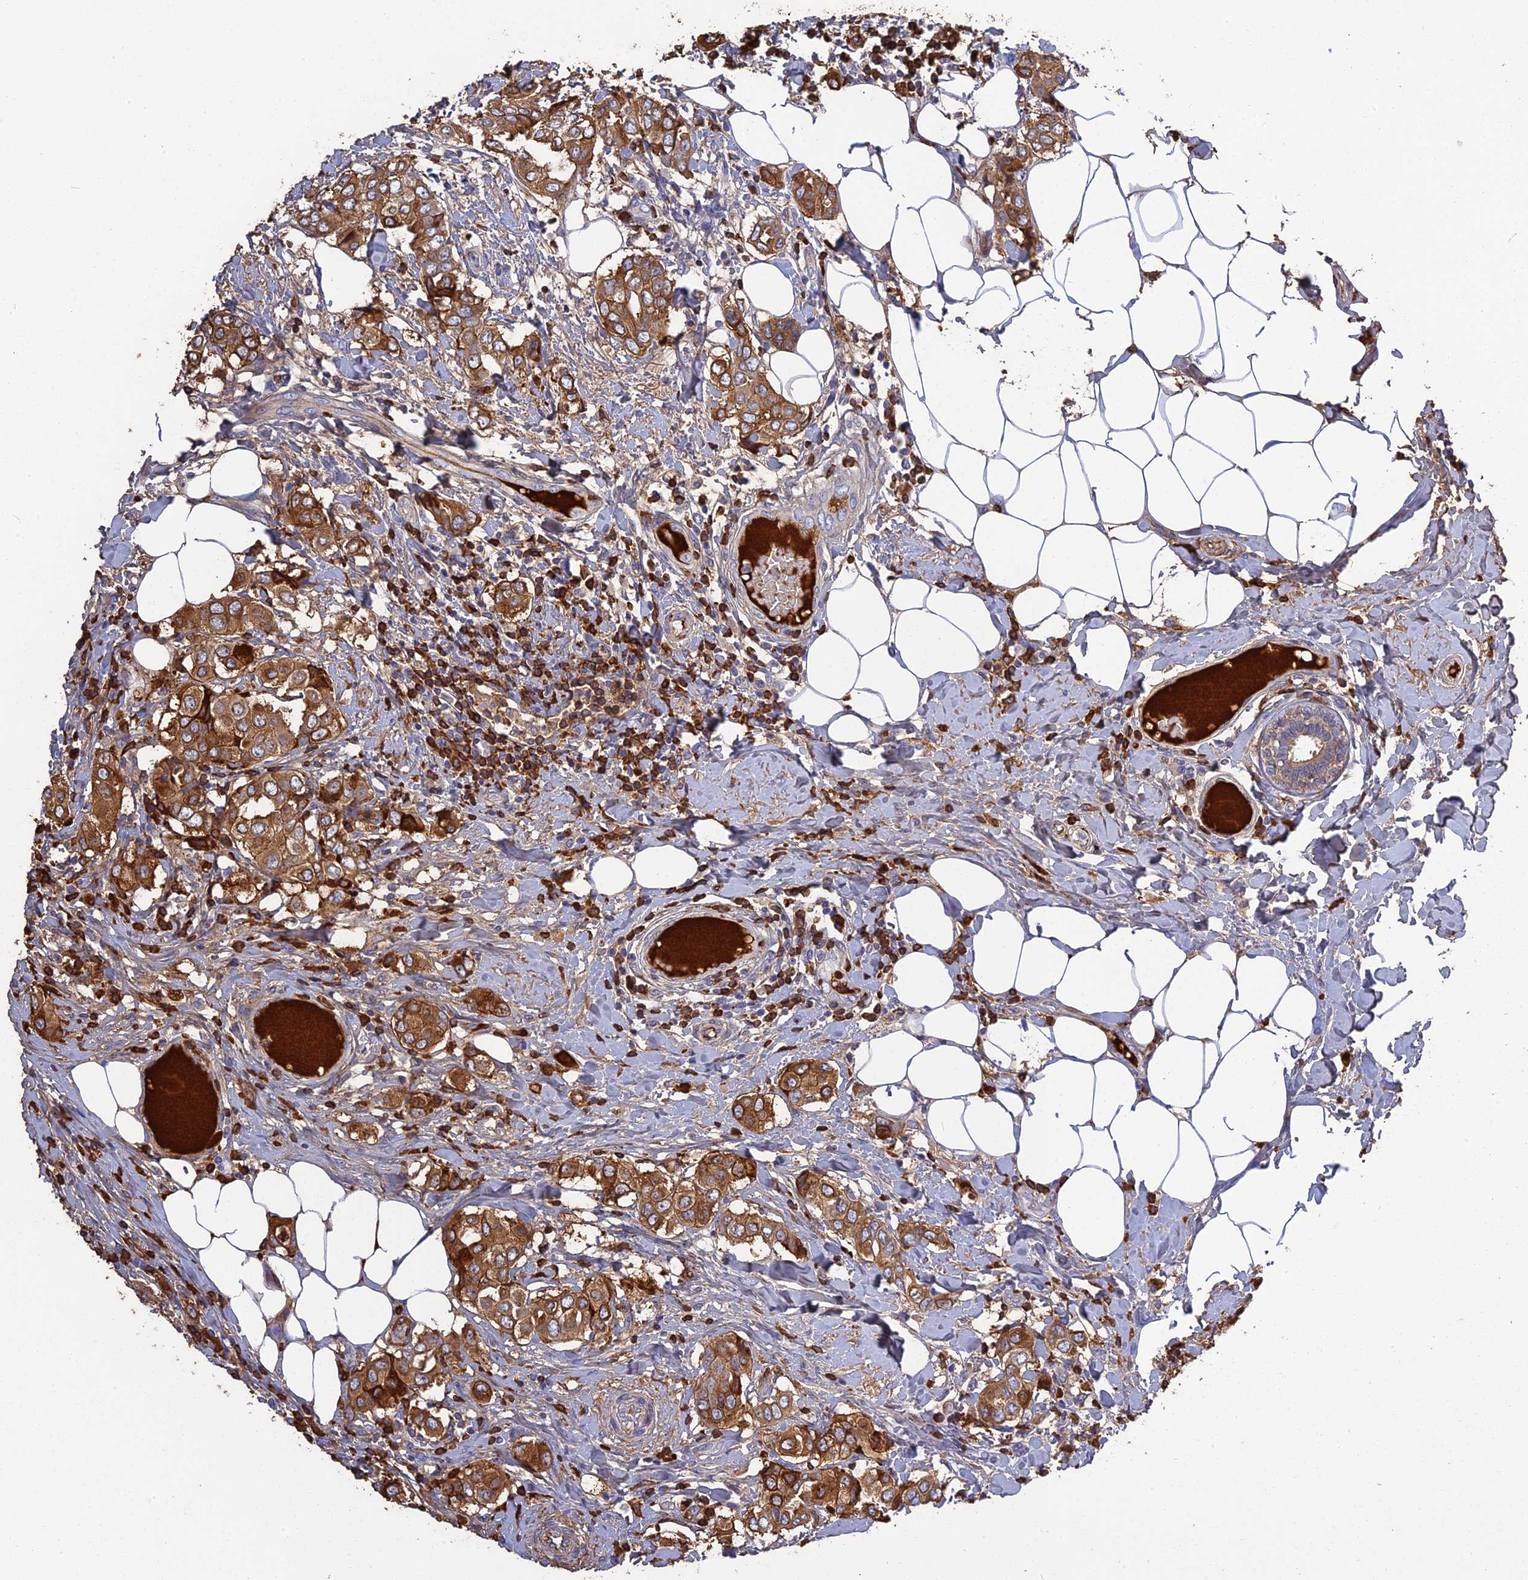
{"staining": {"intensity": "strong", "quantity": ">75%", "location": "cytoplasmic/membranous"}, "tissue": "breast cancer", "cell_type": "Tumor cells", "image_type": "cancer", "snomed": [{"axis": "morphology", "description": "Lobular carcinoma"}, {"axis": "topography", "description": "Breast"}], "caption": "Immunohistochemistry (IHC) histopathology image of human breast lobular carcinoma stained for a protein (brown), which shows high levels of strong cytoplasmic/membranous expression in approximately >75% of tumor cells.", "gene": "PZP", "patient": {"sex": "female", "age": 51}}